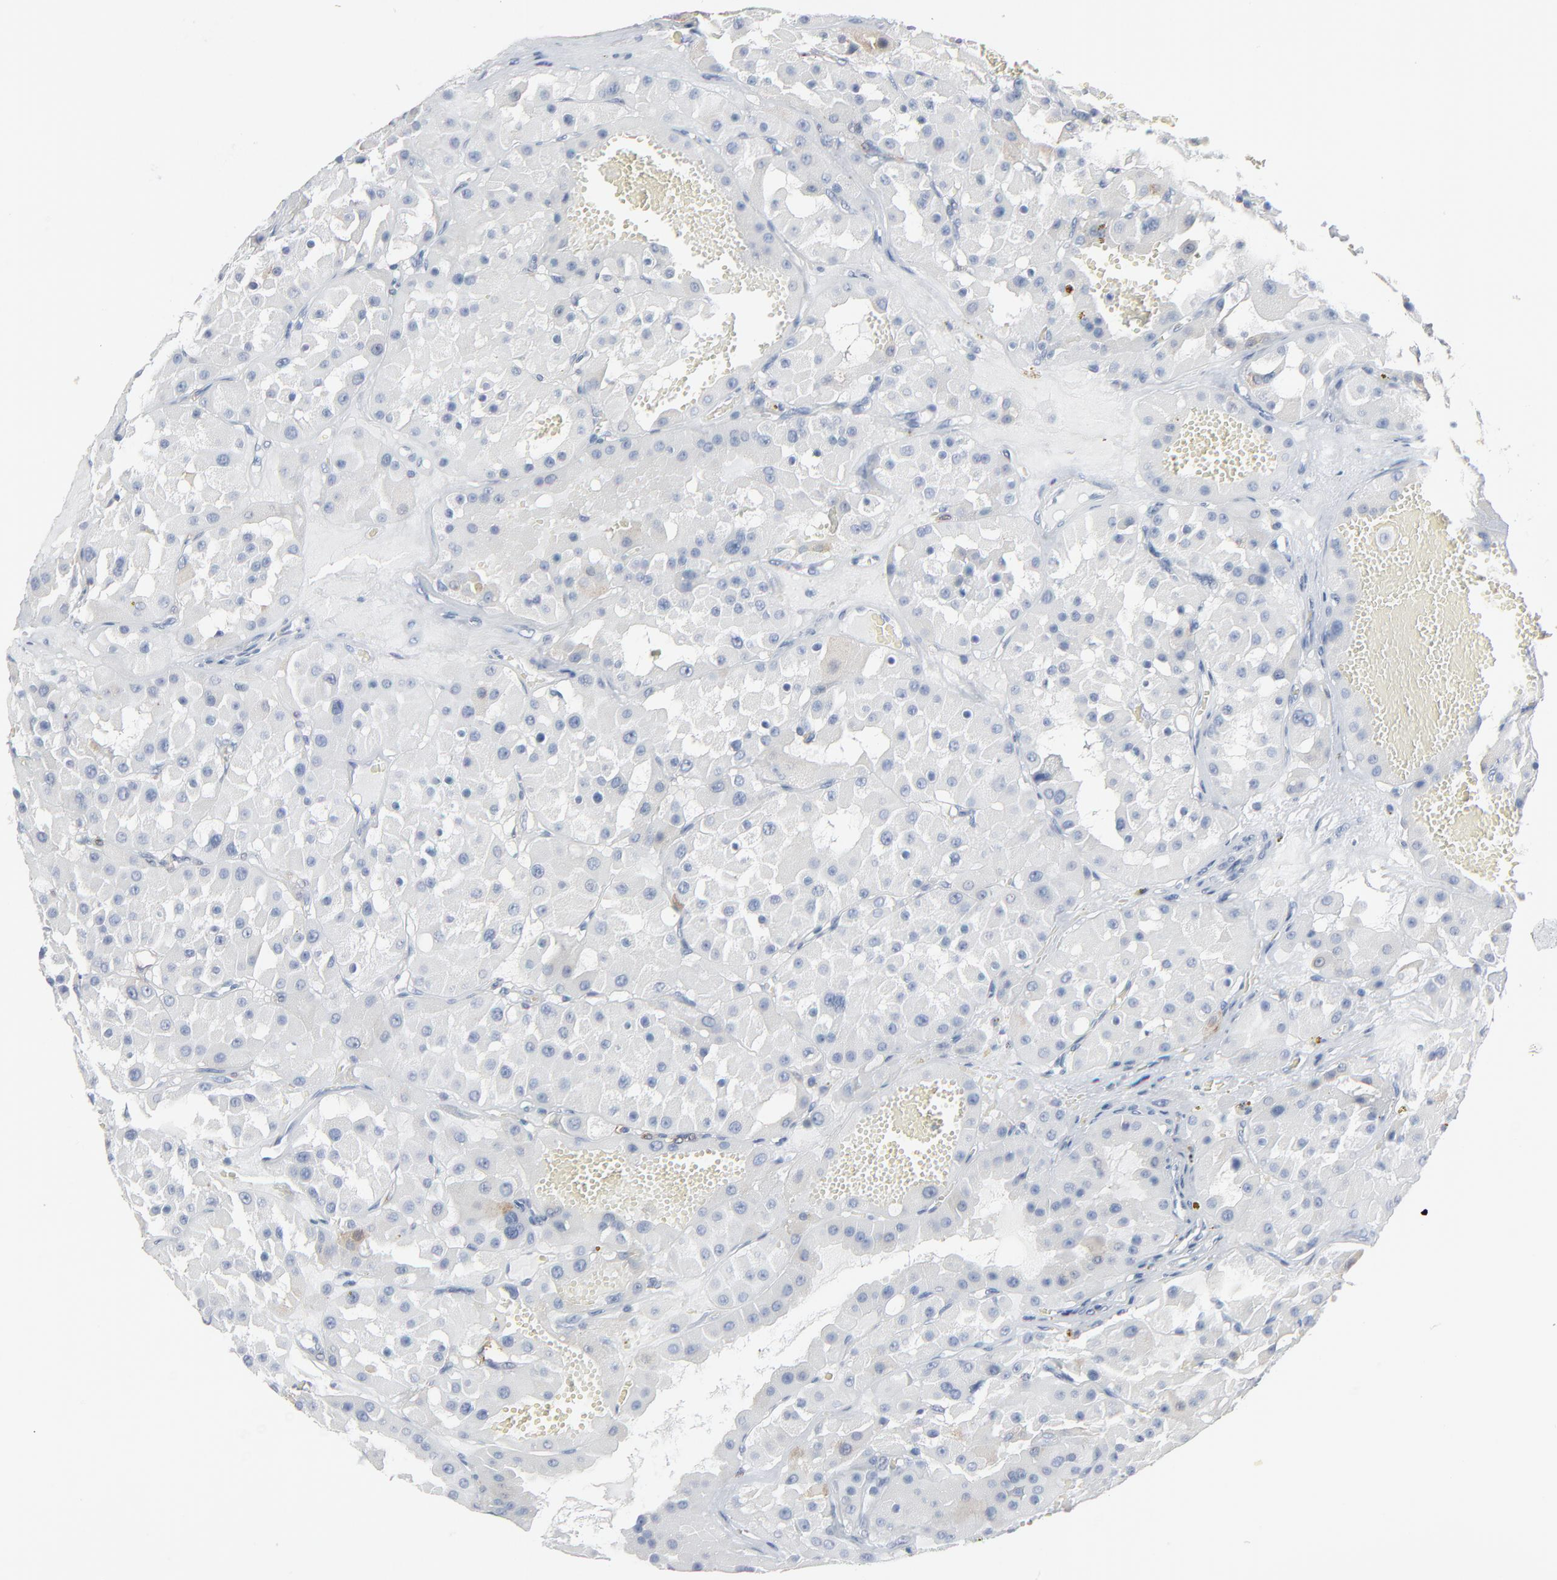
{"staining": {"intensity": "moderate", "quantity": "<25%", "location": "cytoplasmic/membranous"}, "tissue": "renal cancer", "cell_type": "Tumor cells", "image_type": "cancer", "snomed": [{"axis": "morphology", "description": "Adenocarcinoma, uncertain malignant potential"}, {"axis": "topography", "description": "Kidney"}], "caption": "Adenocarcinoma,  uncertain malignant potential (renal) stained with DAB (3,3'-diaminobenzidine) IHC displays low levels of moderate cytoplasmic/membranous staining in approximately <25% of tumor cells.", "gene": "PHGDH", "patient": {"sex": "male", "age": 63}}